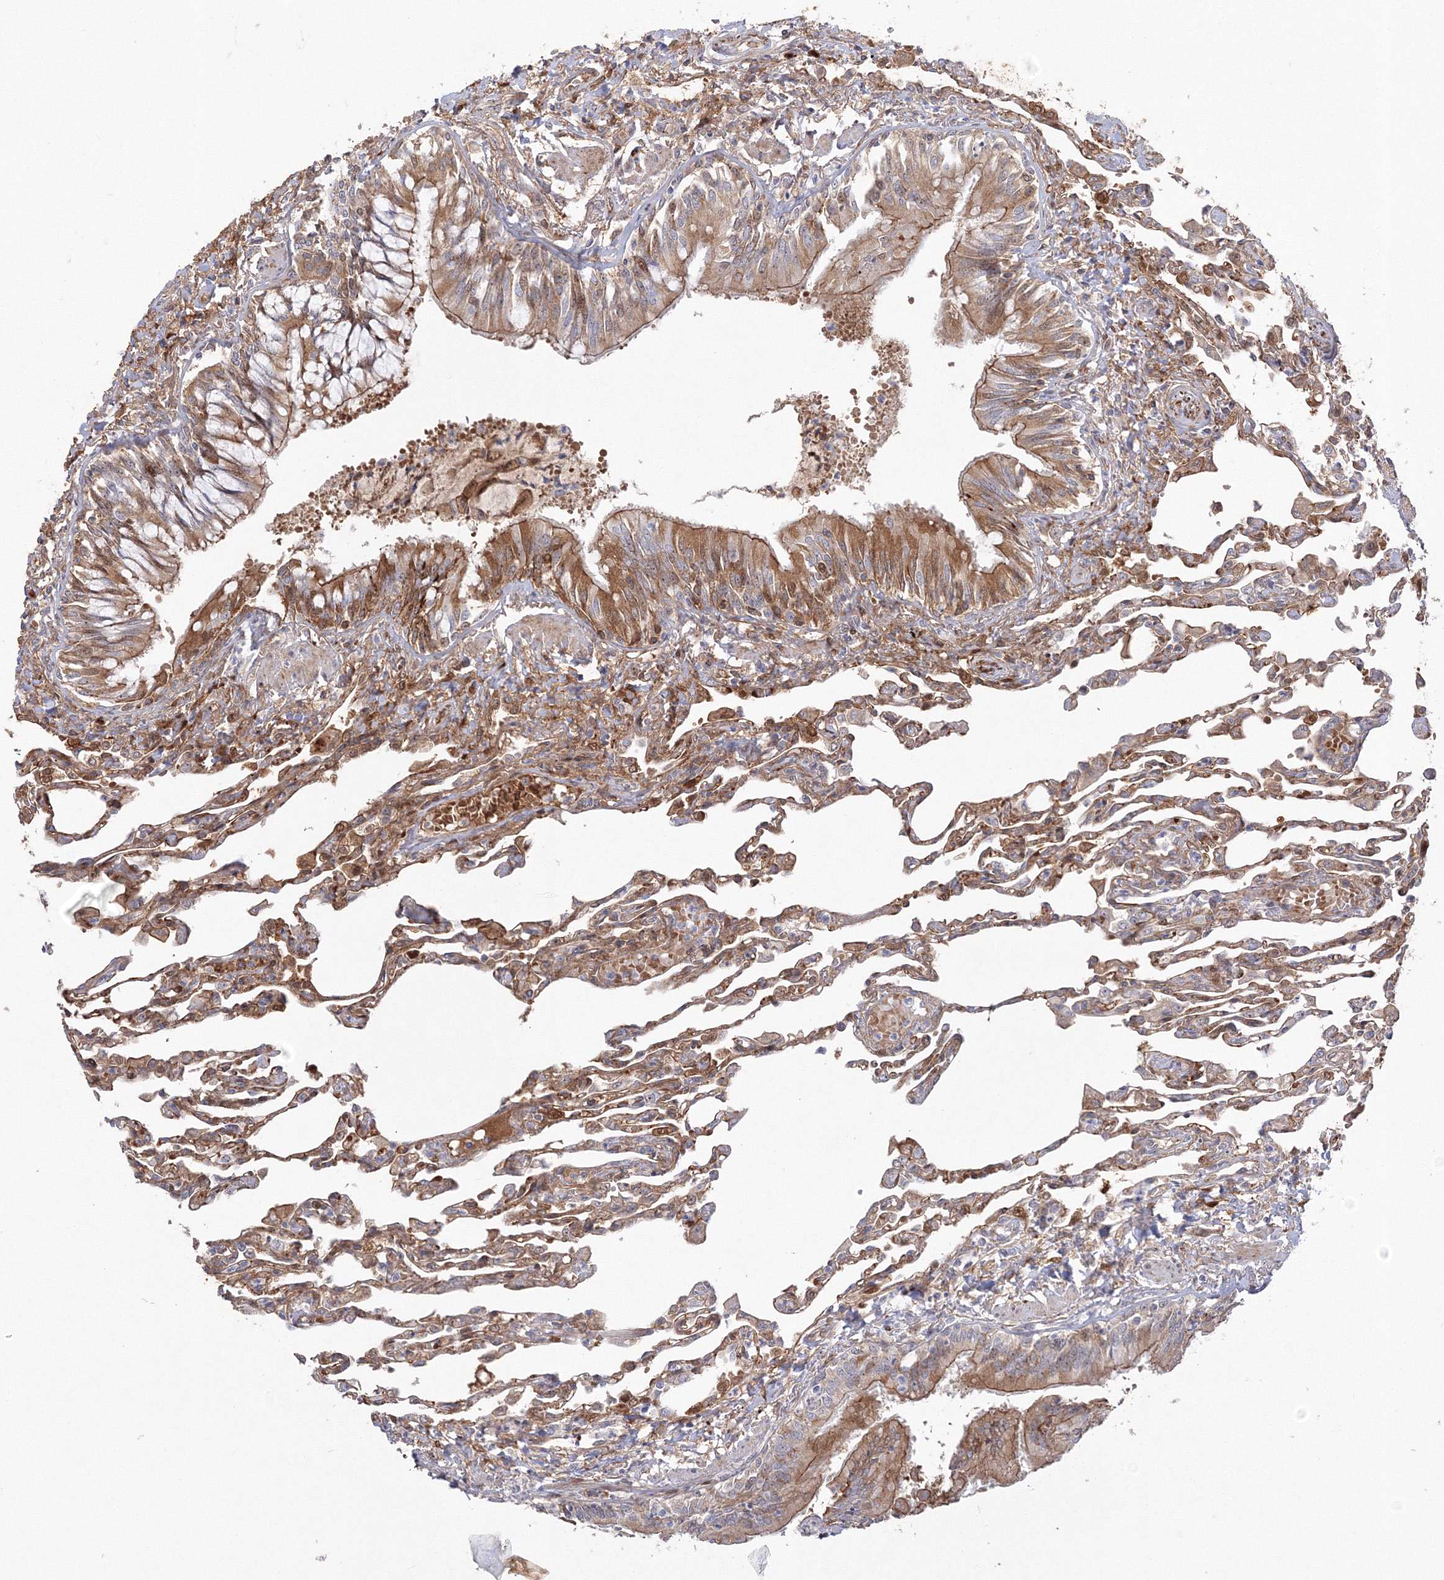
{"staining": {"intensity": "moderate", "quantity": "25%-75%", "location": "cytoplasmic/membranous"}, "tissue": "lung", "cell_type": "Alveolar cells", "image_type": "normal", "snomed": [{"axis": "morphology", "description": "Normal tissue, NOS"}, {"axis": "topography", "description": "Bronchus"}, {"axis": "topography", "description": "Lung"}], "caption": "High-power microscopy captured an IHC histopathology image of normal lung, revealing moderate cytoplasmic/membranous expression in about 25%-75% of alveolar cells. (brown staining indicates protein expression, while blue staining denotes nuclei).", "gene": "NPM3", "patient": {"sex": "female", "age": 49}}